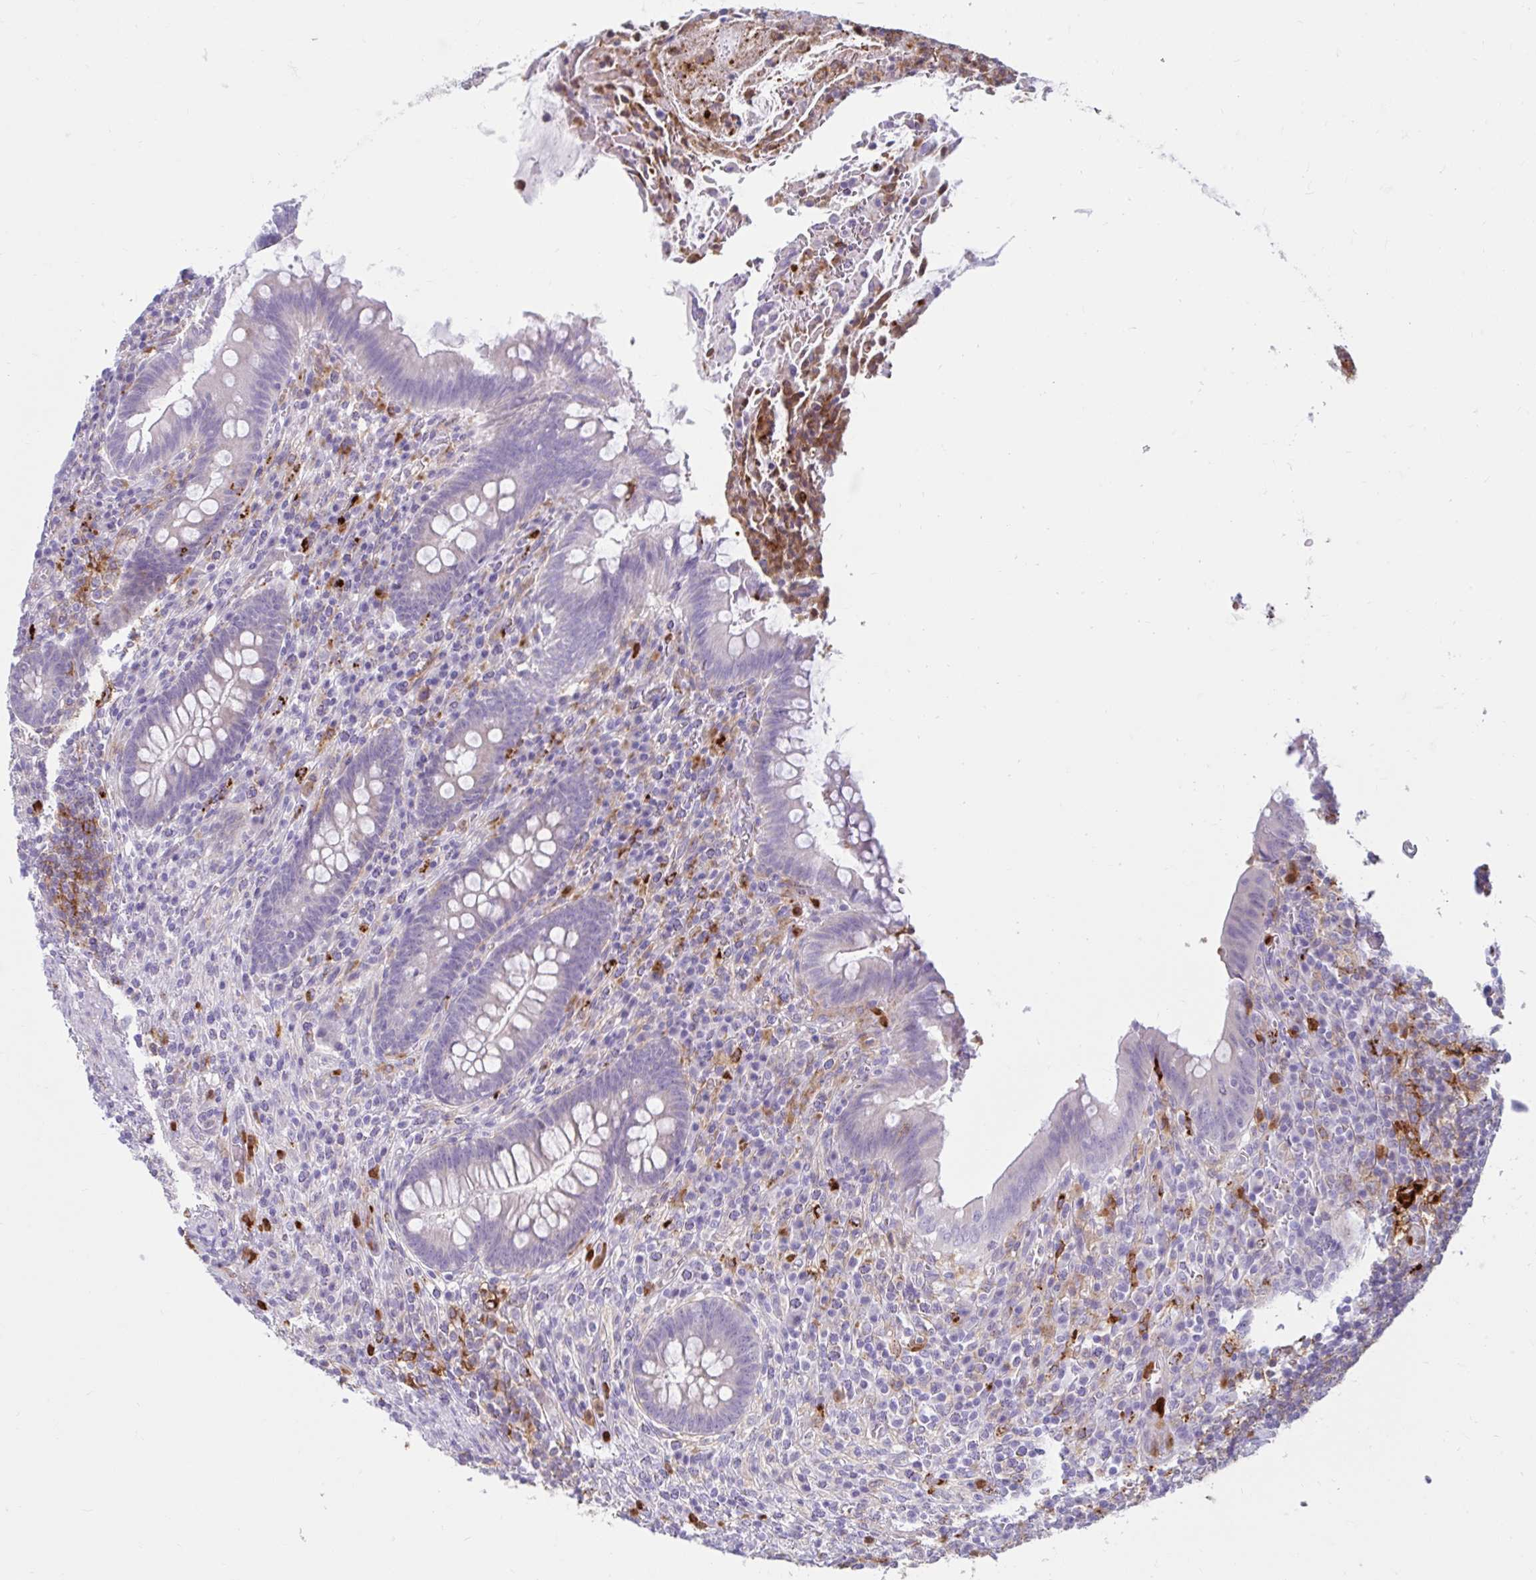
{"staining": {"intensity": "negative", "quantity": "none", "location": "none"}, "tissue": "appendix", "cell_type": "Glandular cells", "image_type": "normal", "snomed": [{"axis": "morphology", "description": "Normal tissue, NOS"}, {"axis": "topography", "description": "Appendix"}], "caption": "Immunohistochemistry histopathology image of normal appendix stained for a protein (brown), which reveals no positivity in glandular cells.", "gene": "CEP120", "patient": {"sex": "female", "age": 43}}